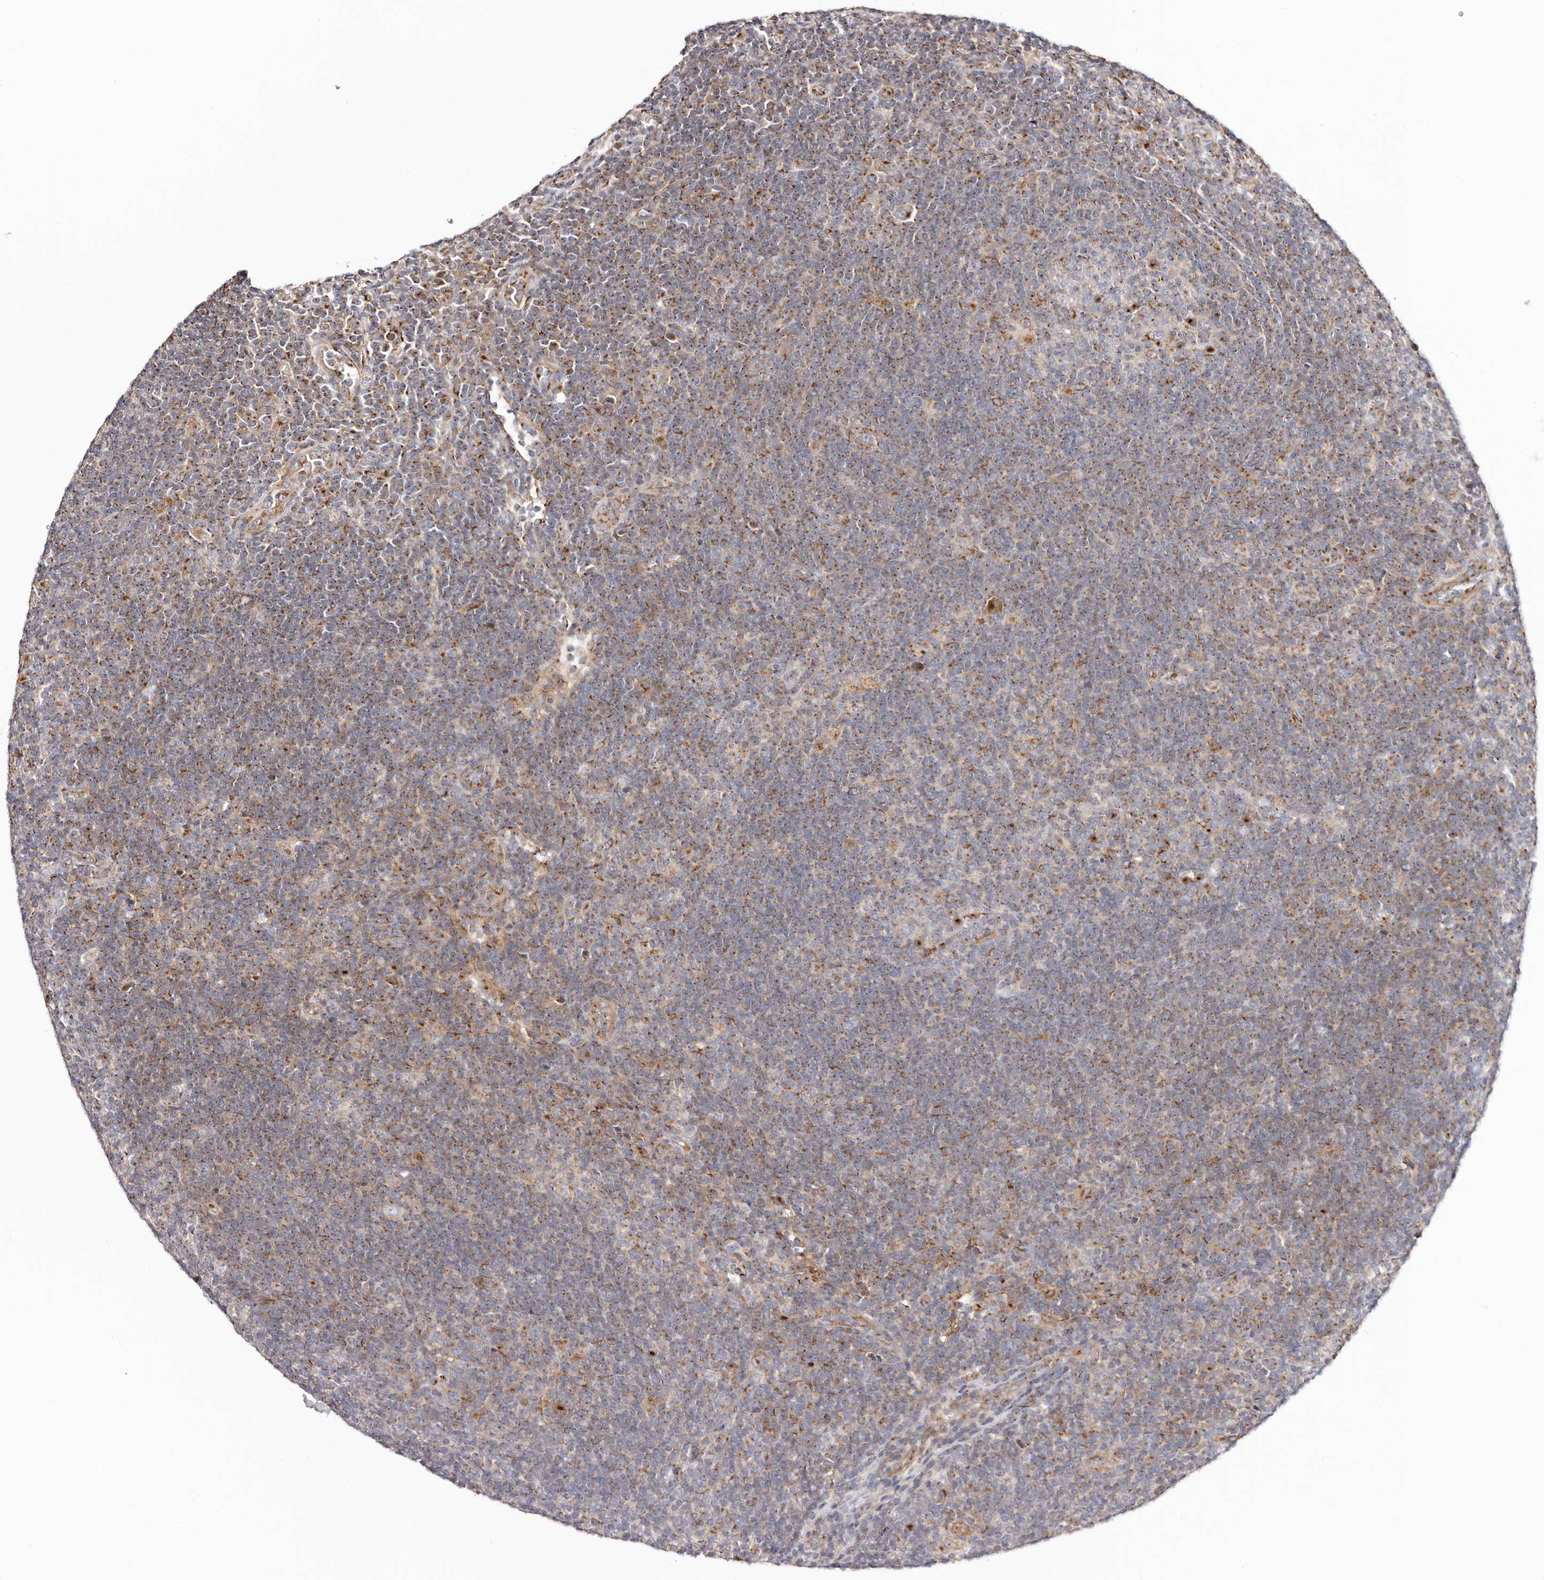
{"staining": {"intensity": "moderate", "quantity": "25%-75%", "location": "cytoplasmic/membranous"}, "tissue": "lymphoma", "cell_type": "Tumor cells", "image_type": "cancer", "snomed": [{"axis": "morphology", "description": "Hodgkin's disease, NOS"}, {"axis": "topography", "description": "Lymph node"}], "caption": "A high-resolution histopathology image shows IHC staining of Hodgkin's disease, which displays moderate cytoplasmic/membranous staining in about 25%-75% of tumor cells. (DAB IHC with brightfield microscopy, high magnification).", "gene": "MAPK6", "patient": {"sex": "female", "age": 57}}